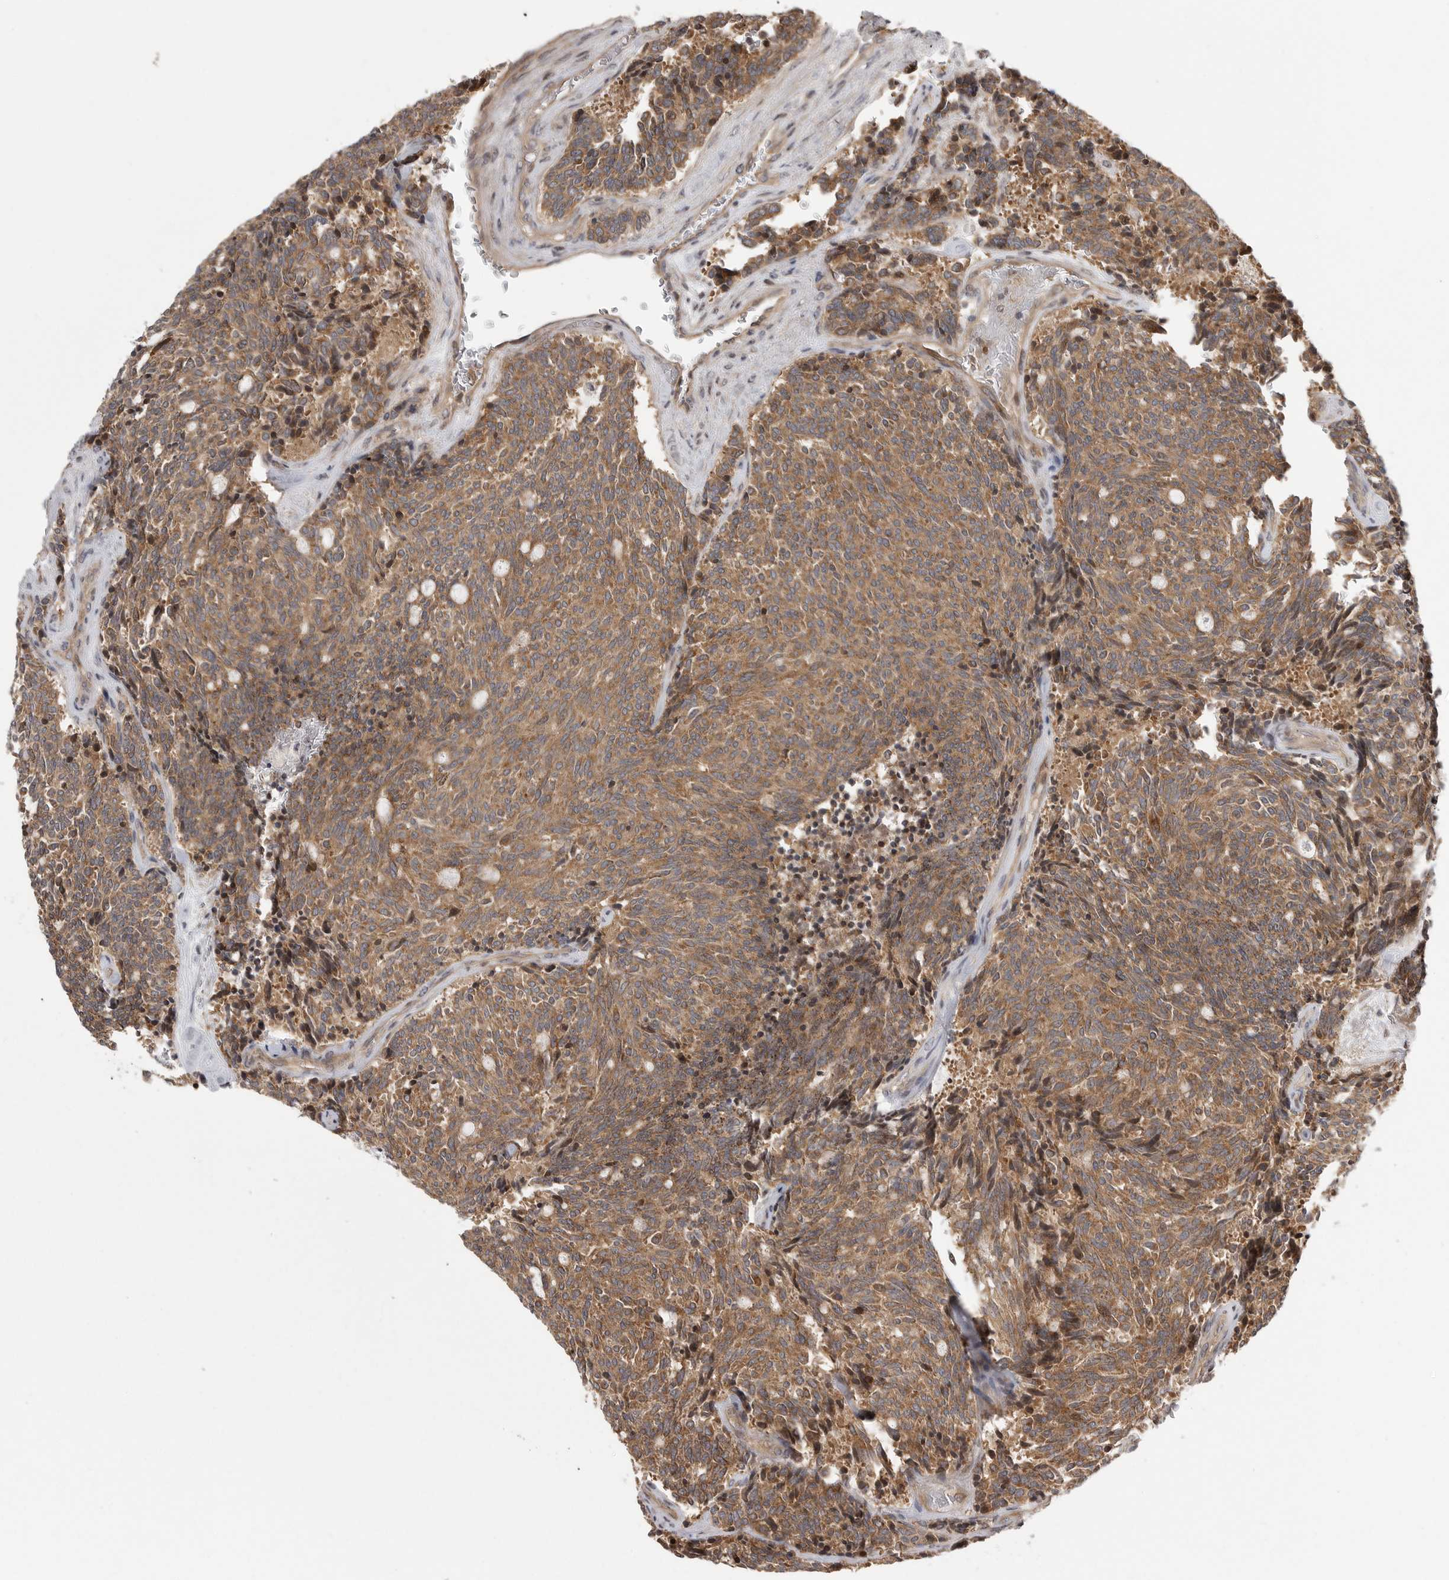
{"staining": {"intensity": "moderate", "quantity": ">75%", "location": "cytoplasmic/membranous"}, "tissue": "carcinoid", "cell_type": "Tumor cells", "image_type": "cancer", "snomed": [{"axis": "morphology", "description": "Carcinoid, malignant, NOS"}, {"axis": "topography", "description": "Pancreas"}], "caption": "Moderate cytoplasmic/membranous protein positivity is present in approximately >75% of tumor cells in carcinoid.", "gene": "OXR1", "patient": {"sex": "female", "age": 54}}